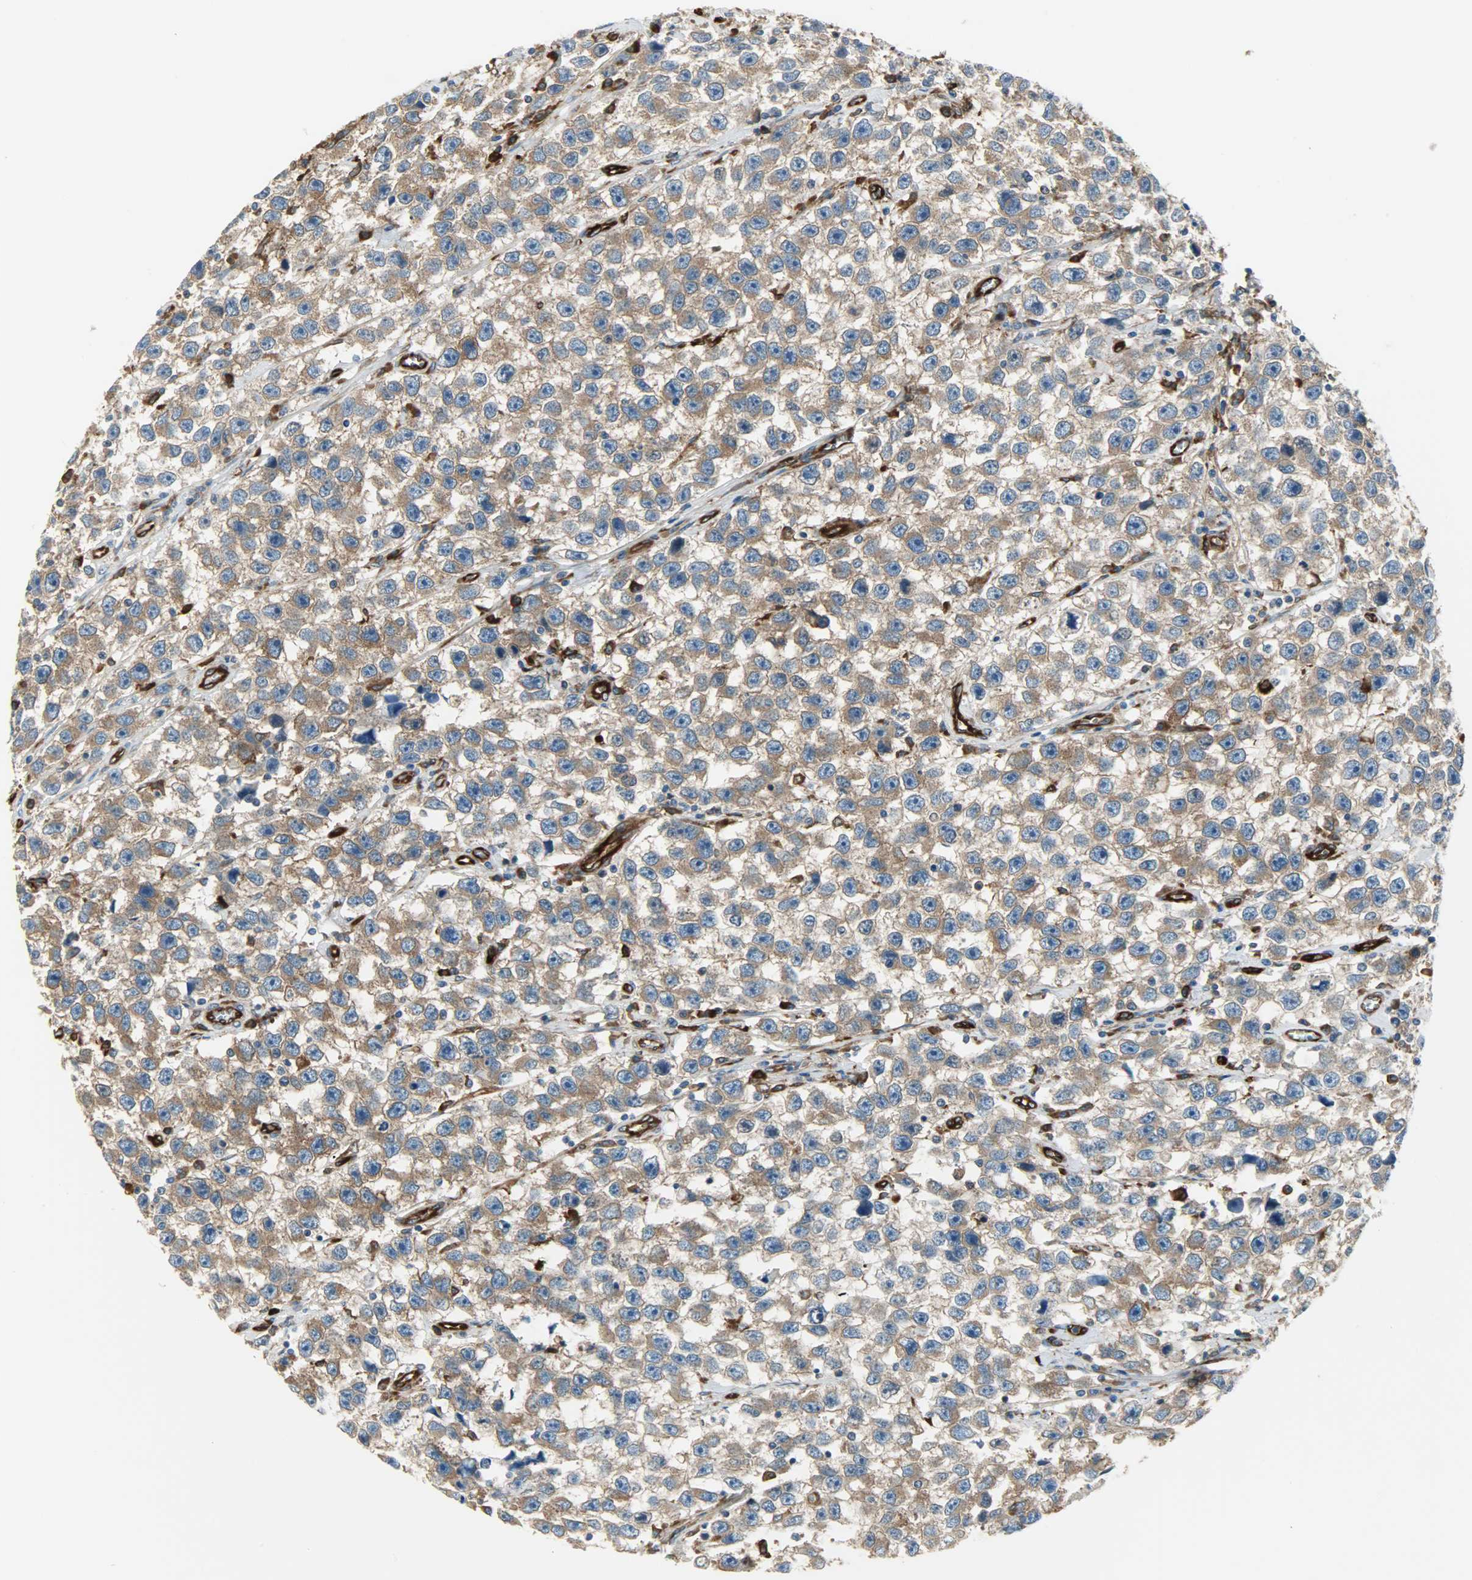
{"staining": {"intensity": "moderate", "quantity": ">75%", "location": "cytoplasmic/membranous"}, "tissue": "testis cancer", "cell_type": "Tumor cells", "image_type": "cancer", "snomed": [{"axis": "morphology", "description": "Seminoma, NOS"}, {"axis": "topography", "description": "Testis"}], "caption": "Immunohistochemistry (IHC) image of neoplastic tissue: human testis cancer (seminoma) stained using immunohistochemistry exhibits medium levels of moderate protein expression localized specifically in the cytoplasmic/membranous of tumor cells, appearing as a cytoplasmic/membranous brown color.", "gene": "WARS1", "patient": {"sex": "male", "age": 33}}